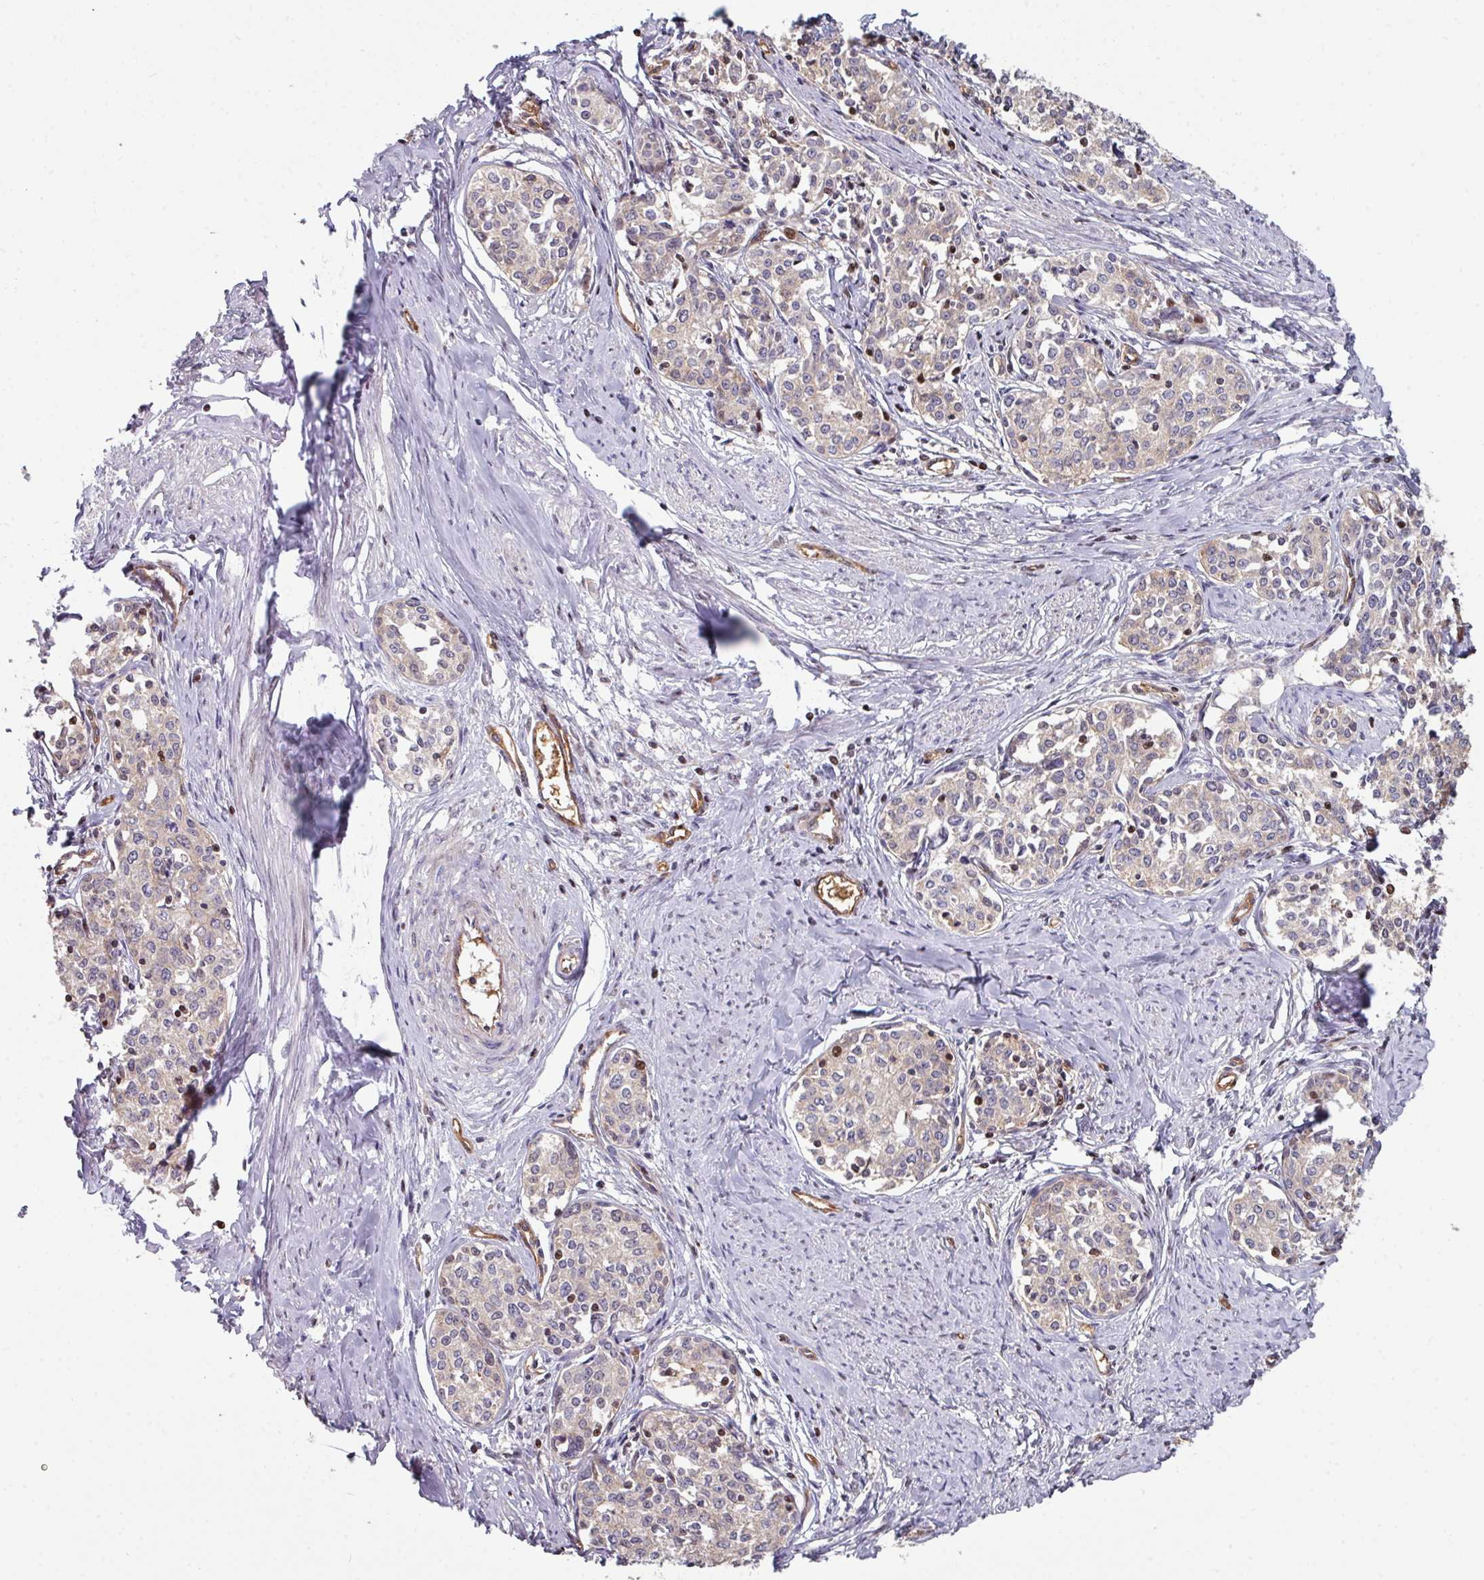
{"staining": {"intensity": "weak", "quantity": "<25%", "location": "cytoplasmic/membranous"}, "tissue": "cervical cancer", "cell_type": "Tumor cells", "image_type": "cancer", "snomed": [{"axis": "morphology", "description": "Squamous cell carcinoma, NOS"}, {"axis": "morphology", "description": "Adenocarcinoma, NOS"}, {"axis": "topography", "description": "Cervix"}], "caption": "IHC photomicrograph of human adenocarcinoma (cervical) stained for a protein (brown), which displays no expression in tumor cells. The staining was performed using DAB (3,3'-diaminobenzidine) to visualize the protein expression in brown, while the nuclei were stained in blue with hematoxylin (Magnification: 20x).", "gene": "ANO9", "patient": {"sex": "female", "age": 52}}